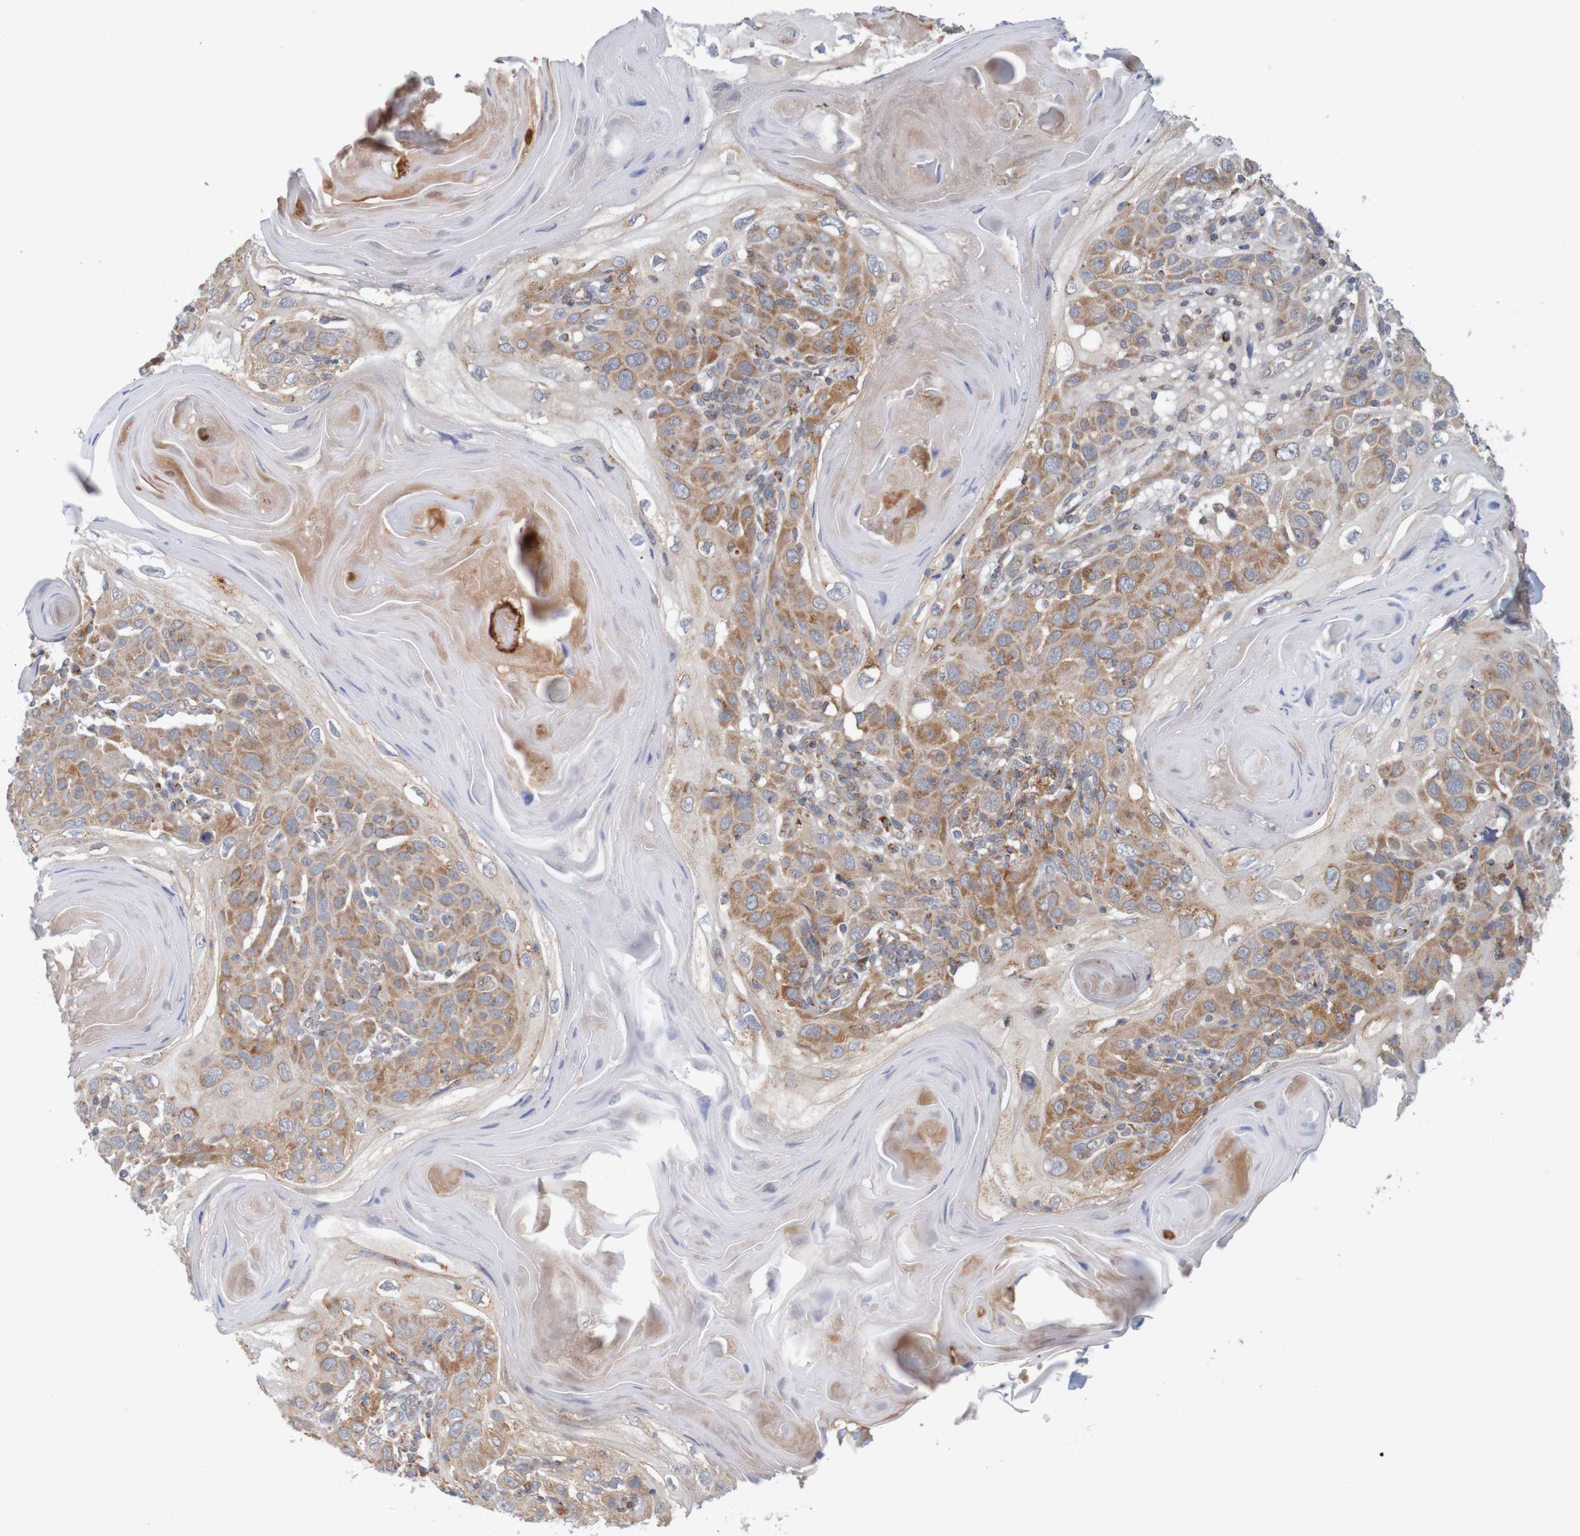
{"staining": {"intensity": "moderate", "quantity": ">75%", "location": "cytoplasmic/membranous"}, "tissue": "skin cancer", "cell_type": "Tumor cells", "image_type": "cancer", "snomed": [{"axis": "morphology", "description": "Squamous cell carcinoma, NOS"}, {"axis": "topography", "description": "Skin"}], "caption": "Protein staining reveals moderate cytoplasmic/membranous expression in approximately >75% of tumor cells in squamous cell carcinoma (skin). (DAB IHC, brown staining for protein, blue staining for nuclei).", "gene": "NAV2", "patient": {"sex": "female", "age": 88}}